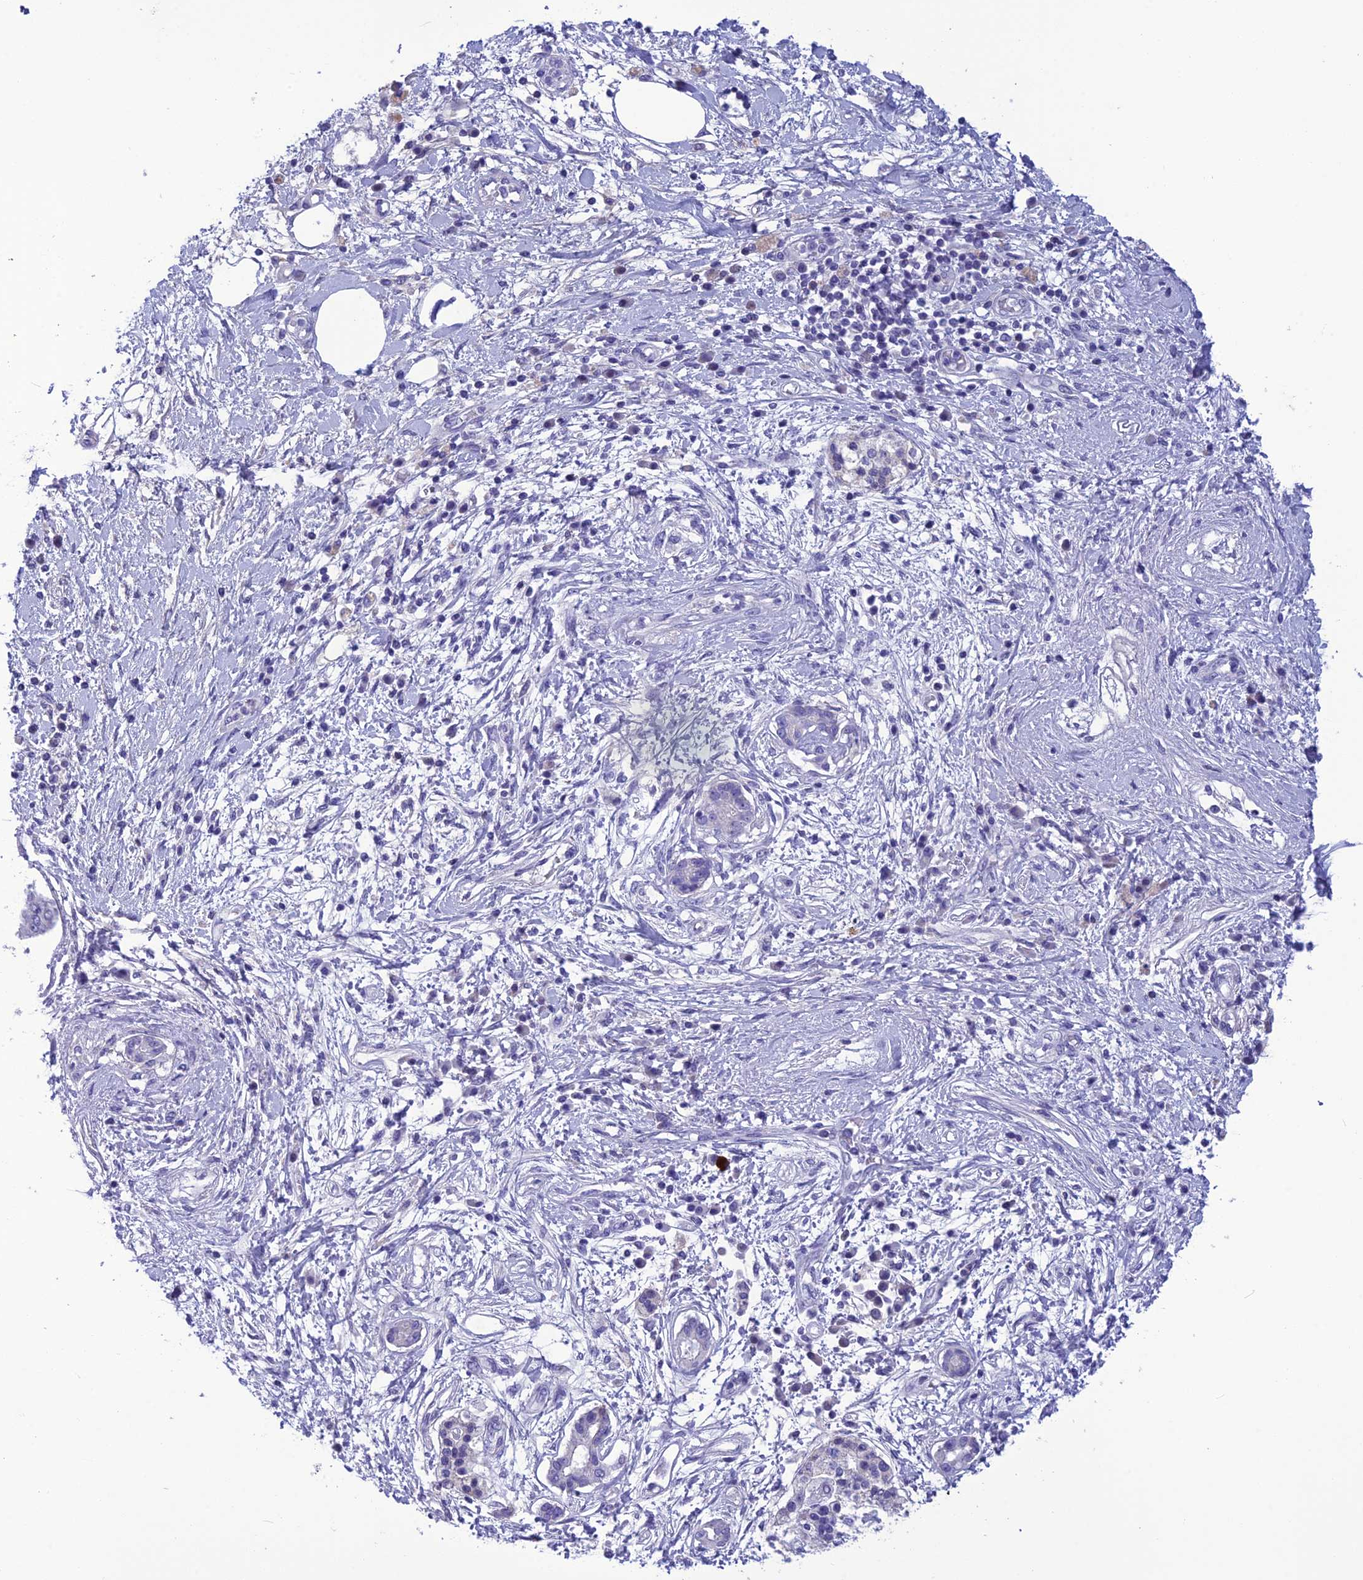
{"staining": {"intensity": "negative", "quantity": "none", "location": "none"}, "tissue": "pancreatic cancer", "cell_type": "Tumor cells", "image_type": "cancer", "snomed": [{"axis": "morphology", "description": "Adenocarcinoma, NOS"}, {"axis": "topography", "description": "Pancreas"}], "caption": "DAB (3,3'-diaminobenzidine) immunohistochemical staining of pancreatic adenocarcinoma exhibits no significant expression in tumor cells. Nuclei are stained in blue.", "gene": "BBS2", "patient": {"sex": "female", "age": 56}}